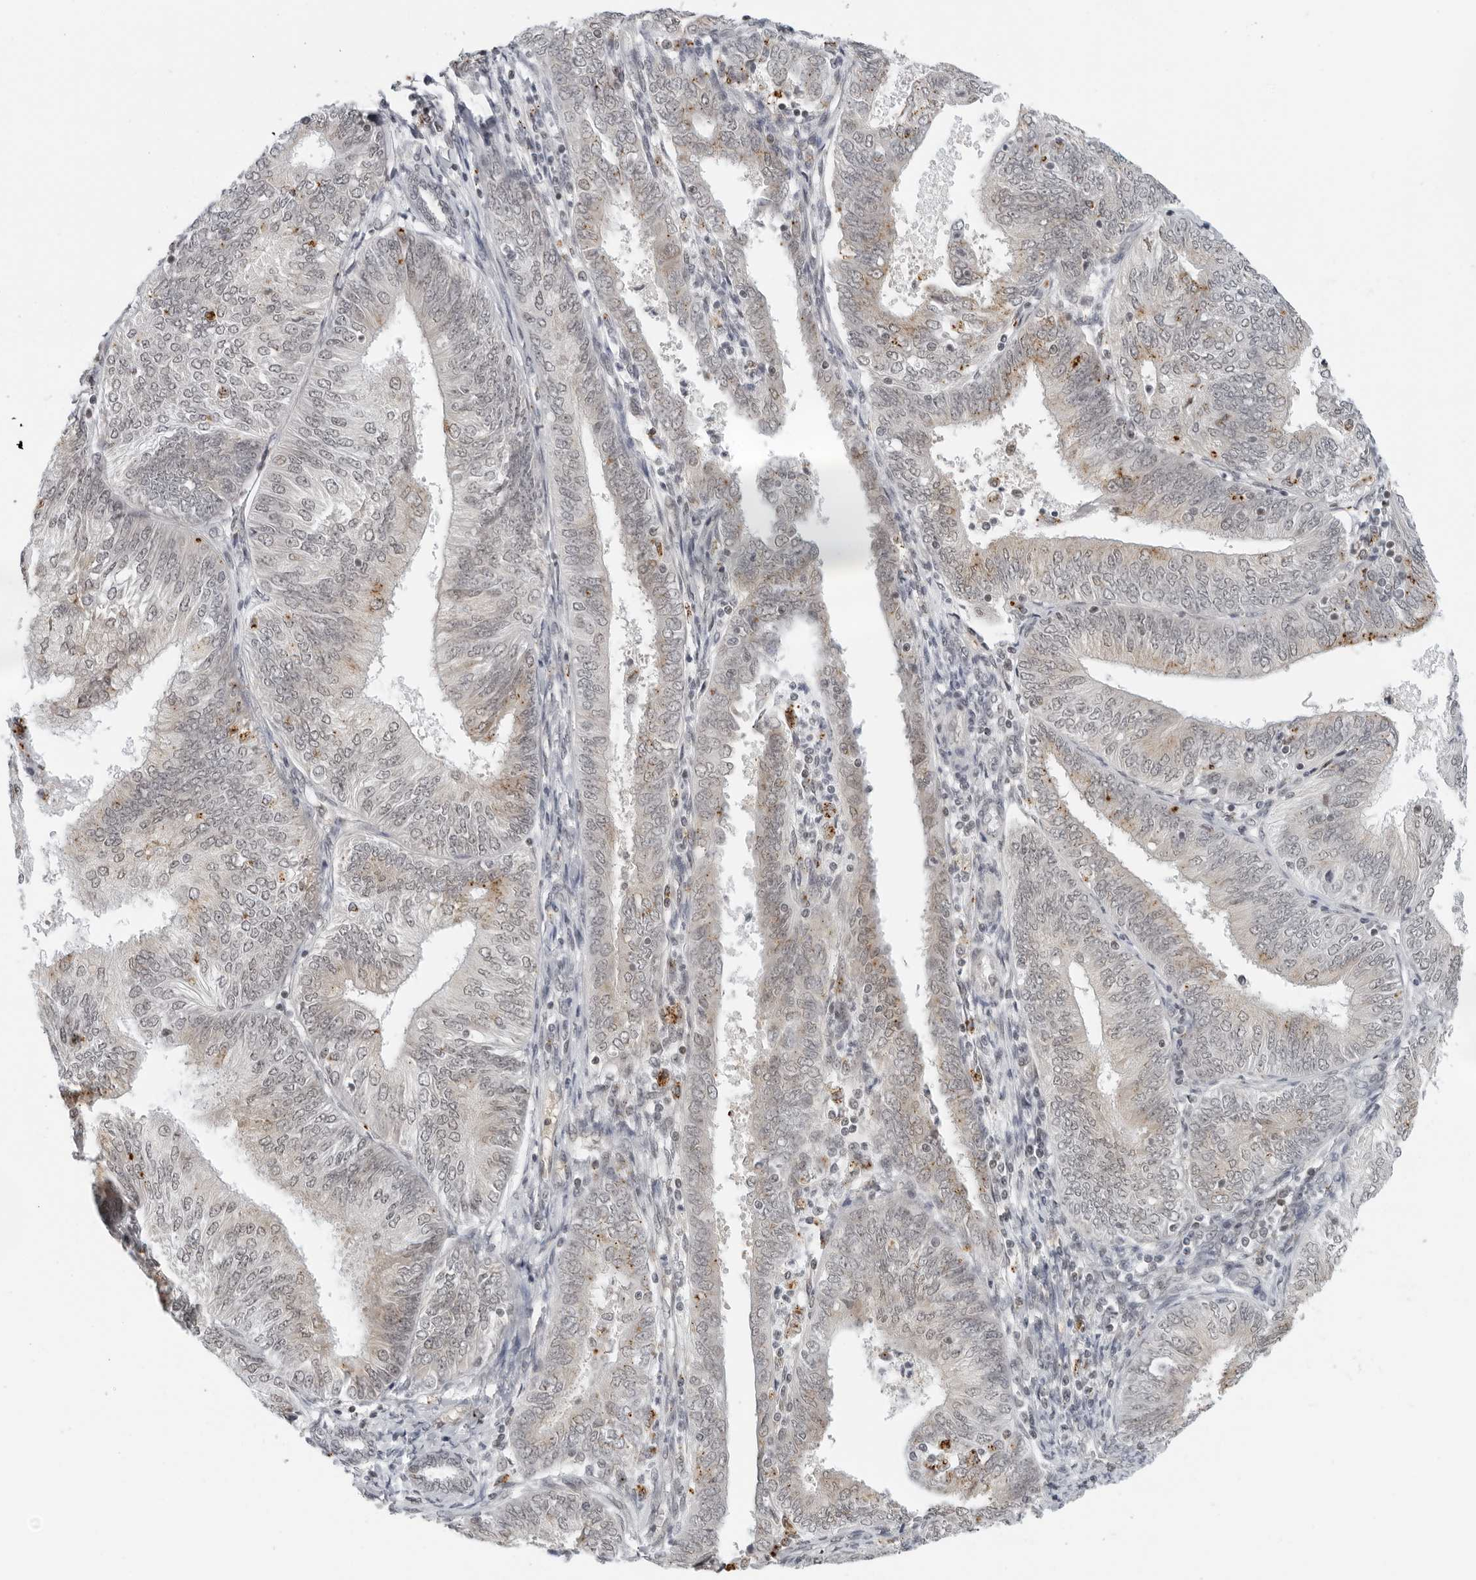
{"staining": {"intensity": "weak", "quantity": "<25%", "location": "cytoplasmic/membranous"}, "tissue": "endometrial cancer", "cell_type": "Tumor cells", "image_type": "cancer", "snomed": [{"axis": "morphology", "description": "Adenocarcinoma, NOS"}, {"axis": "topography", "description": "Endometrium"}], "caption": "Tumor cells show no significant protein expression in endometrial adenocarcinoma.", "gene": "TOX4", "patient": {"sex": "female", "age": 58}}